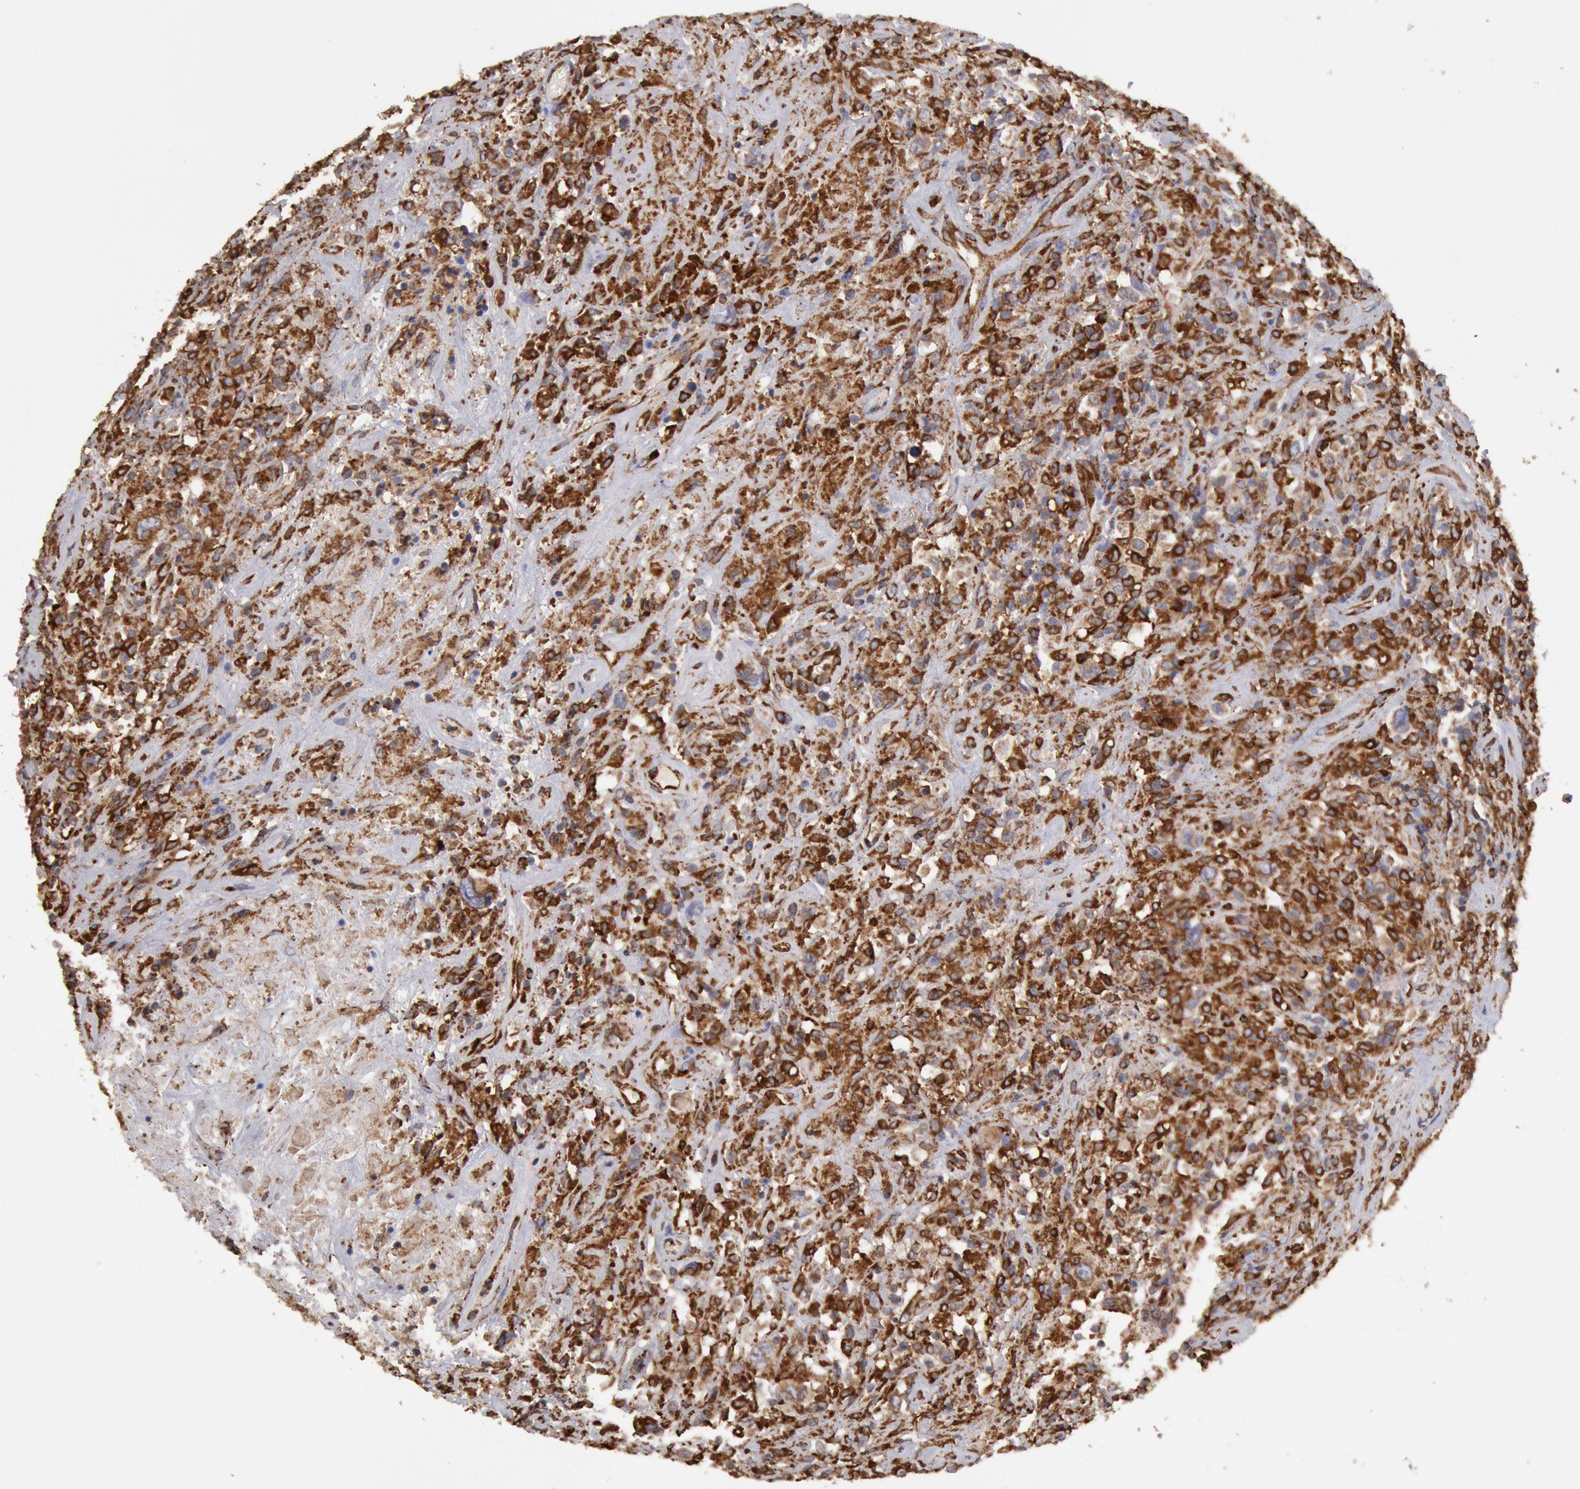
{"staining": {"intensity": "strong", "quantity": ">75%", "location": "cytoplasmic/membranous"}, "tissue": "lymphoma", "cell_type": "Tumor cells", "image_type": "cancer", "snomed": [{"axis": "morphology", "description": "Hodgkin's disease, NOS"}, {"axis": "topography", "description": "Lymph node"}], "caption": "Lymphoma was stained to show a protein in brown. There is high levels of strong cytoplasmic/membranous positivity in approximately >75% of tumor cells. The protein of interest is stained brown, and the nuclei are stained in blue (DAB IHC with brightfield microscopy, high magnification).", "gene": "ERP44", "patient": {"sex": "male", "age": 46}}